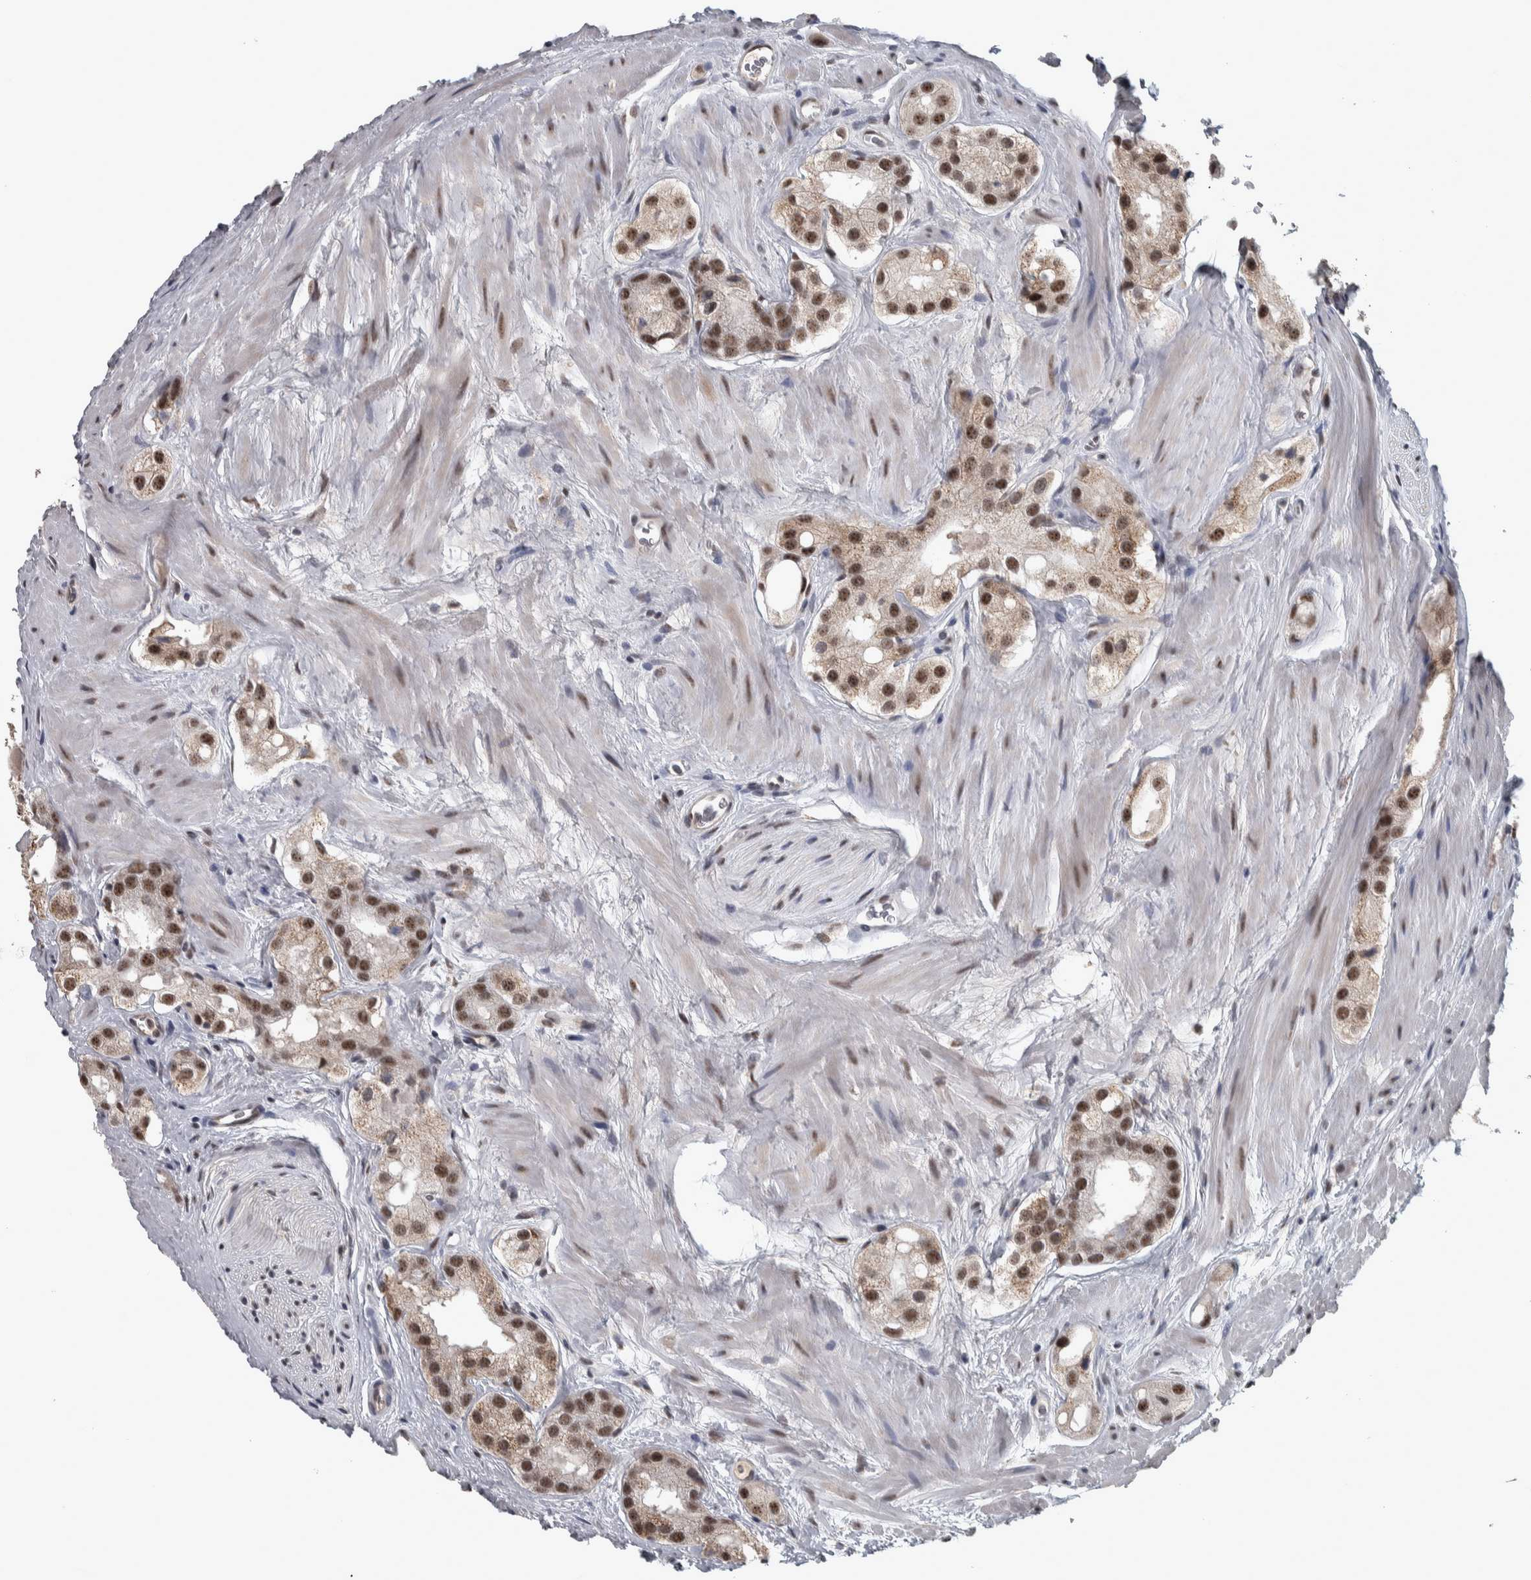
{"staining": {"intensity": "strong", "quantity": ">75%", "location": "nuclear"}, "tissue": "prostate cancer", "cell_type": "Tumor cells", "image_type": "cancer", "snomed": [{"axis": "morphology", "description": "Adenocarcinoma, High grade"}, {"axis": "topography", "description": "Prostate"}], "caption": "Protein staining of prostate cancer tissue displays strong nuclear expression in approximately >75% of tumor cells.", "gene": "DDX42", "patient": {"sex": "male", "age": 63}}